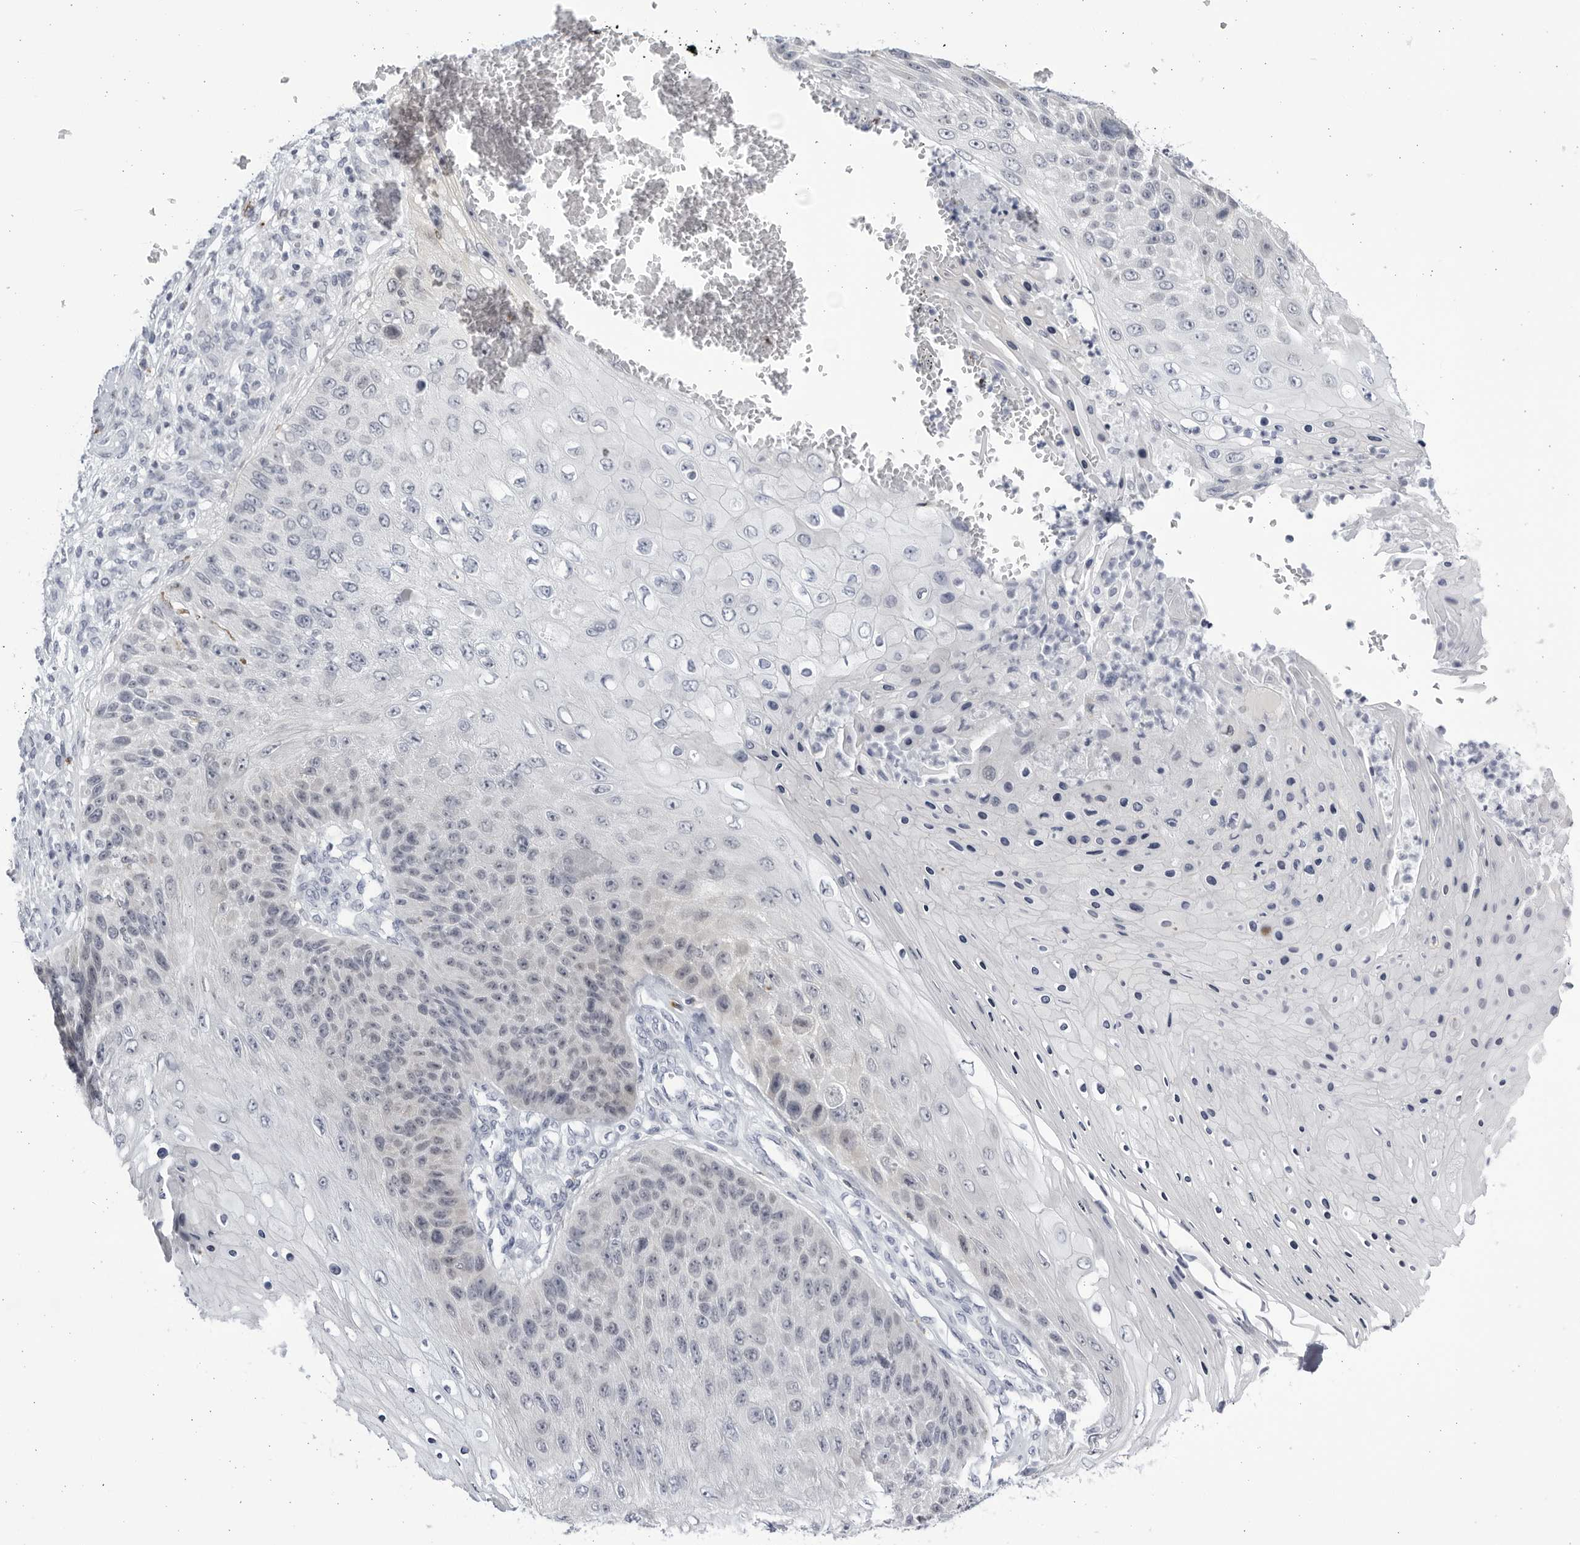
{"staining": {"intensity": "negative", "quantity": "none", "location": "none"}, "tissue": "skin cancer", "cell_type": "Tumor cells", "image_type": "cancer", "snomed": [{"axis": "morphology", "description": "Squamous cell carcinoma, NOS"}, {"axis": "topography", "description": "Skin"}], "caption": "DAB immunohistochemical staining of skin cancer demonstrates no significant expression in tumor cells.", "gene": "CCDC181", "patient": {"sex": "female", "age": 88}}